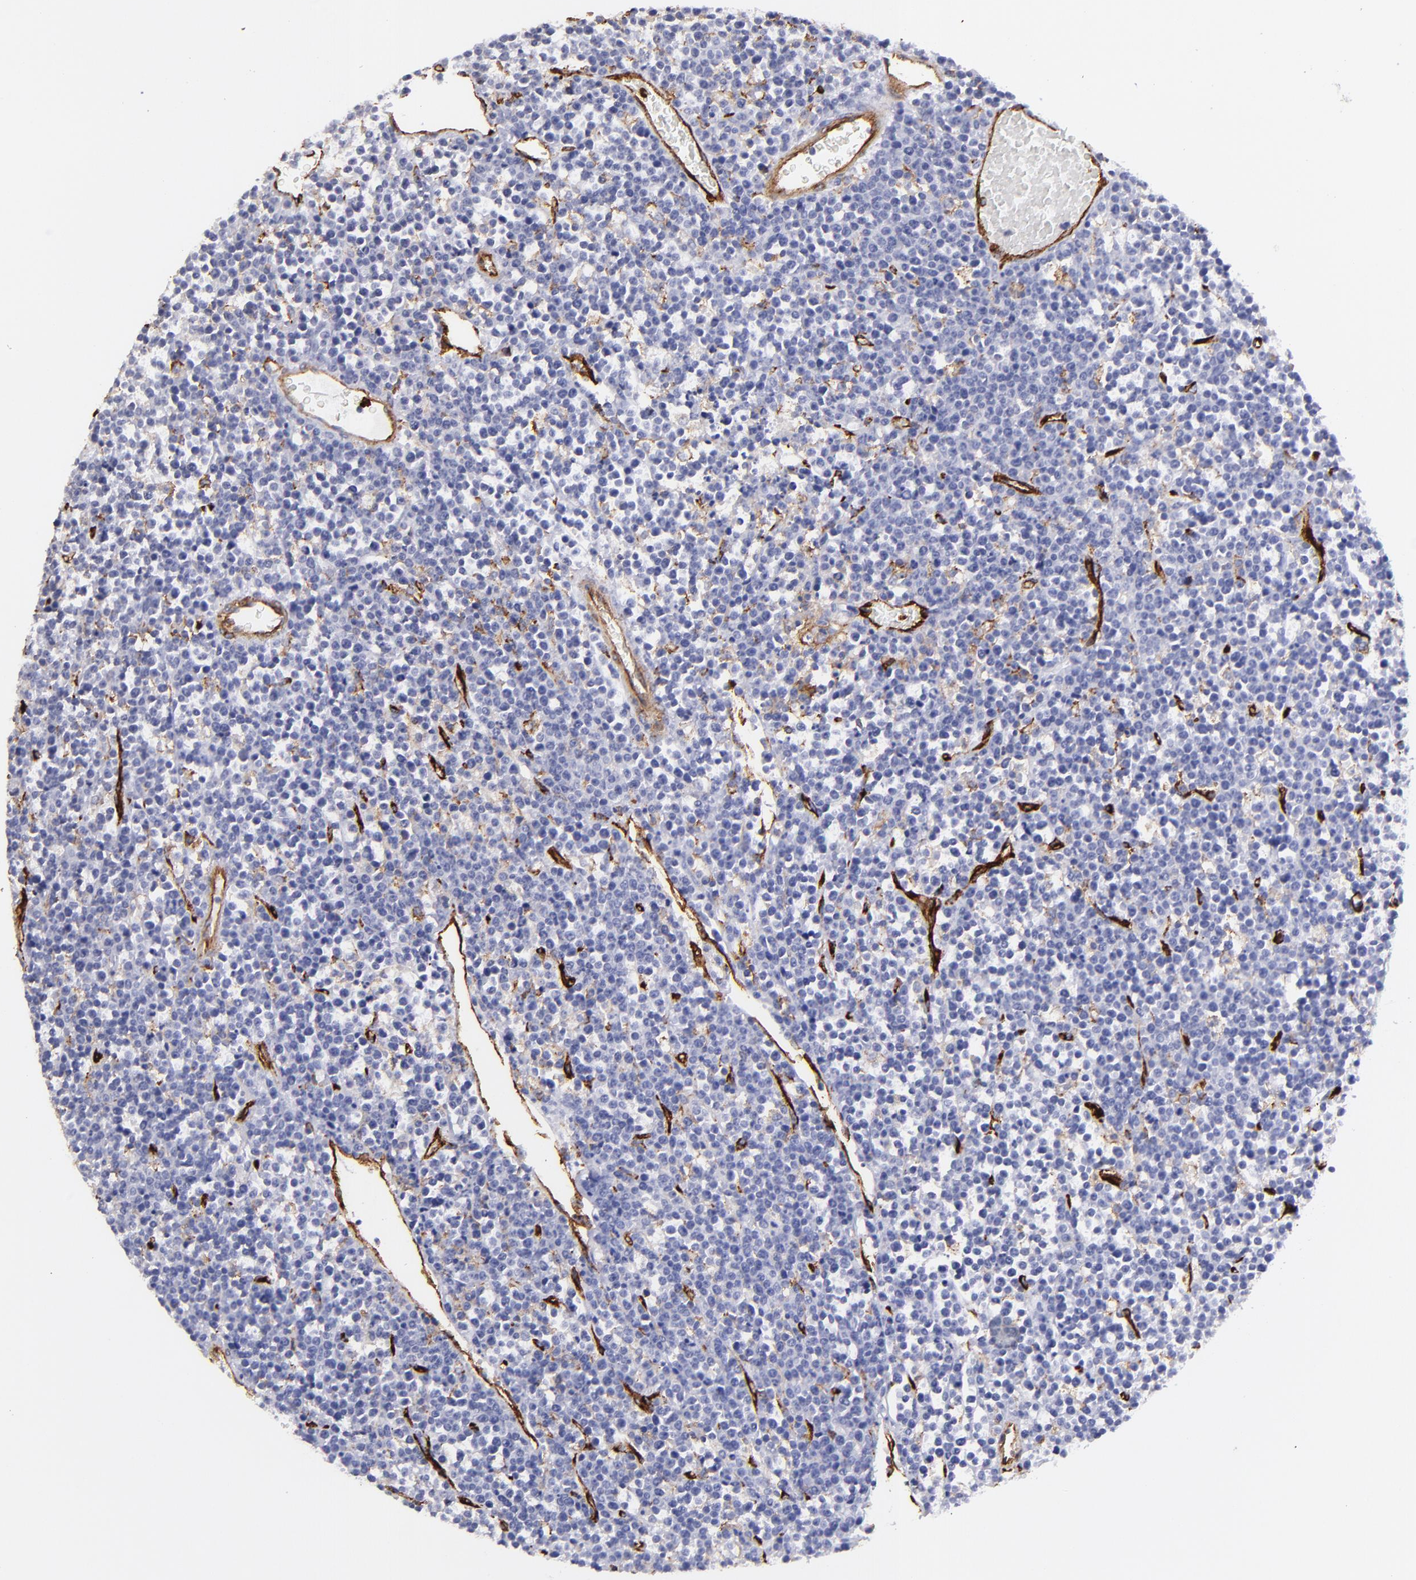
{"staining": {"intensity": "negative", "quantity": "none", "location": "none"}, "tissue": "lymphoma", "cell_type": "Tumor cells", "image_type": "cancer", "snomed": [{"axis": "morphology", "description": "Malignant lymphoma, non-Hodgkin's type, High grade"}, {"axis": "topography", "description": "Ovary"}], "caption": "Immunohistochemical staining of human high-grade malignant lymphoma, non-Hodgkin's type demonstrates no significant positivity in tumor cells.", "gene": "DYSF", "patient": {"sex": "female", "age": 56}}